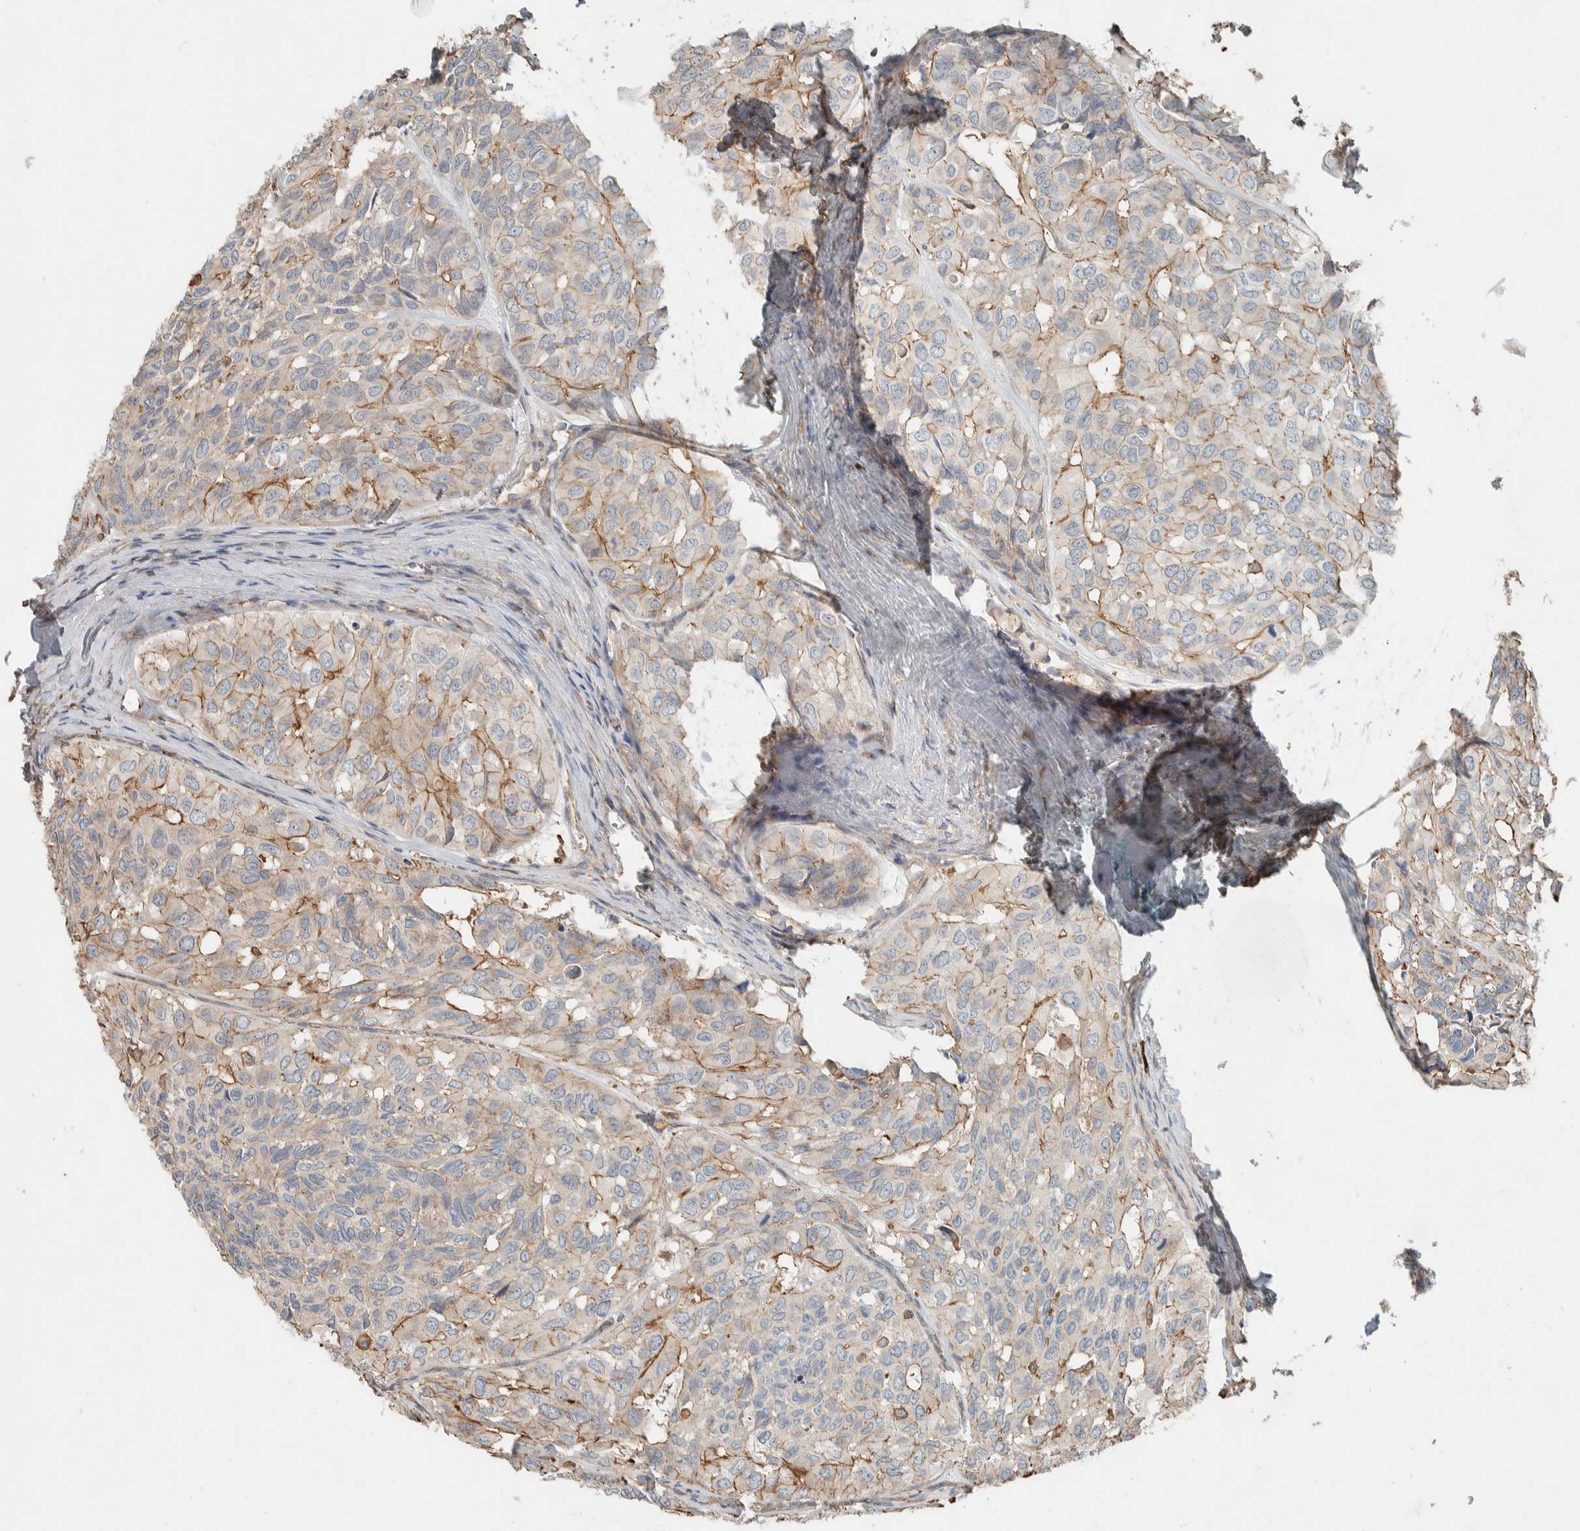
{"staining": {"intensity": "negative", "quantity": "none", "location": "none"}, "tissue": "head and neck cancer", "cell_type": "Tumor cells", "image_type": "cancer", "snomed": [{"axis": "morphology", "description": "Adenocarcinoma, NOS"}, {"axis": "topography", "description": "Salivary gland, NOS"}, {"axis": "topography", "description": "Head-Neck"}], "caption": "Photomicrograph shows no significant protein positivity in tumor cells of head and neck cancer (adenocarcinoma). (Brightfield microscopy of DAB (3,3'-diaminobenzidine) immunohistochemistry (IHC) at high magnification).", "gene": "CTBP2", "patient": {"sex": "female", "age": 76}}